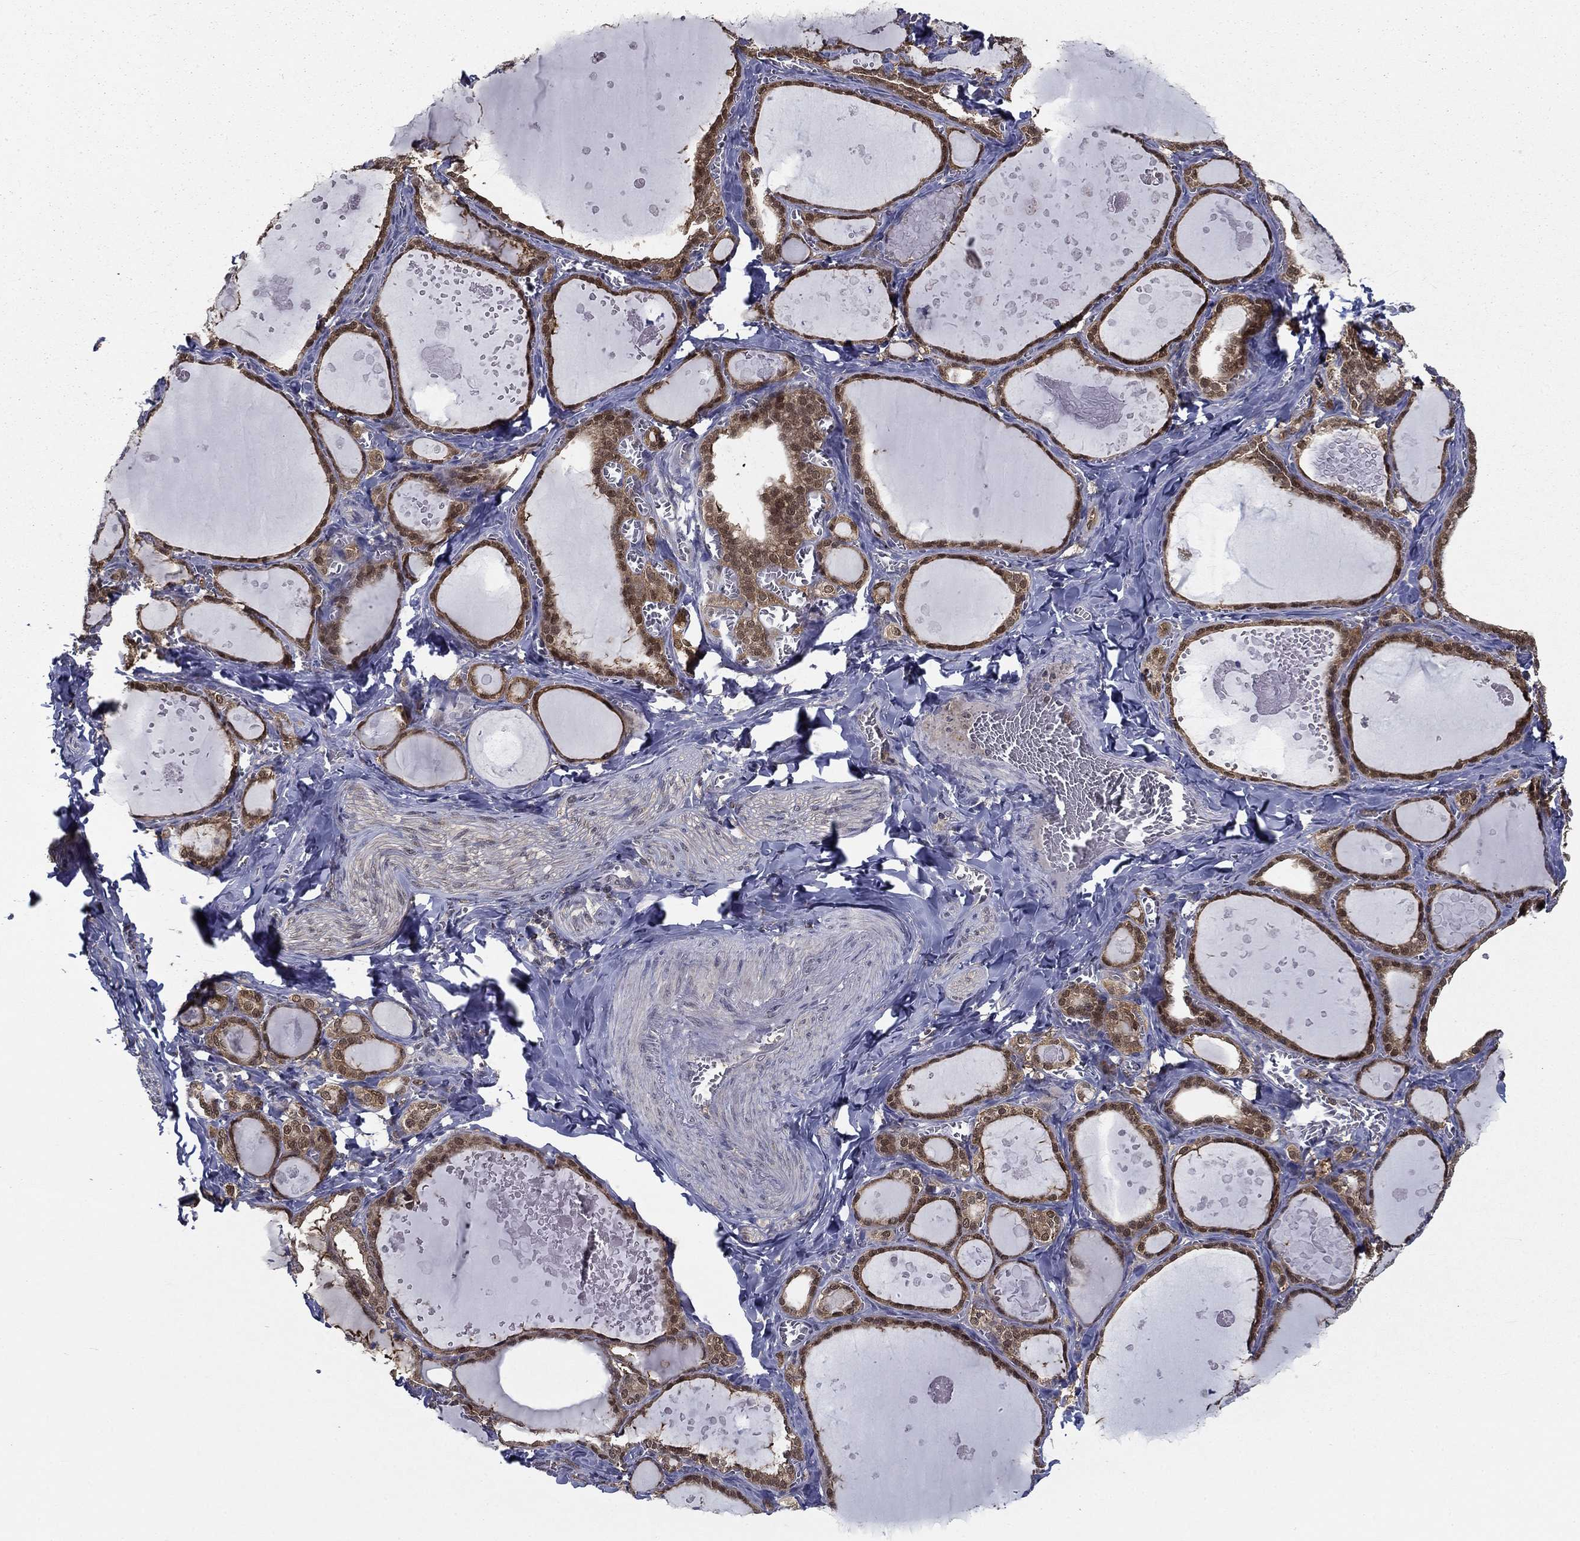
{"staining": {"intensity": "moderate", "quantity": ">75%", "location": "cytoplasmic/membranous,nuclear"}, "tissue": "thyroid gland", "cell_type": "Glandular cells", "image_type": "normal", "snomed": [{"axis": "morphology", "description": "Normal tissue, NOS"}, {"axis": "topography", "description": "Thyroid gland"}], "caption": "IHC image of benign thyroid gland stained for a protein (brown), which exhibits medium levels of moderate cytoplasmic/membranous,nuclear staining in about >75% of glandular cells.", "gene": "NIT2", "patient": {"sex": "female", "age": 56}}